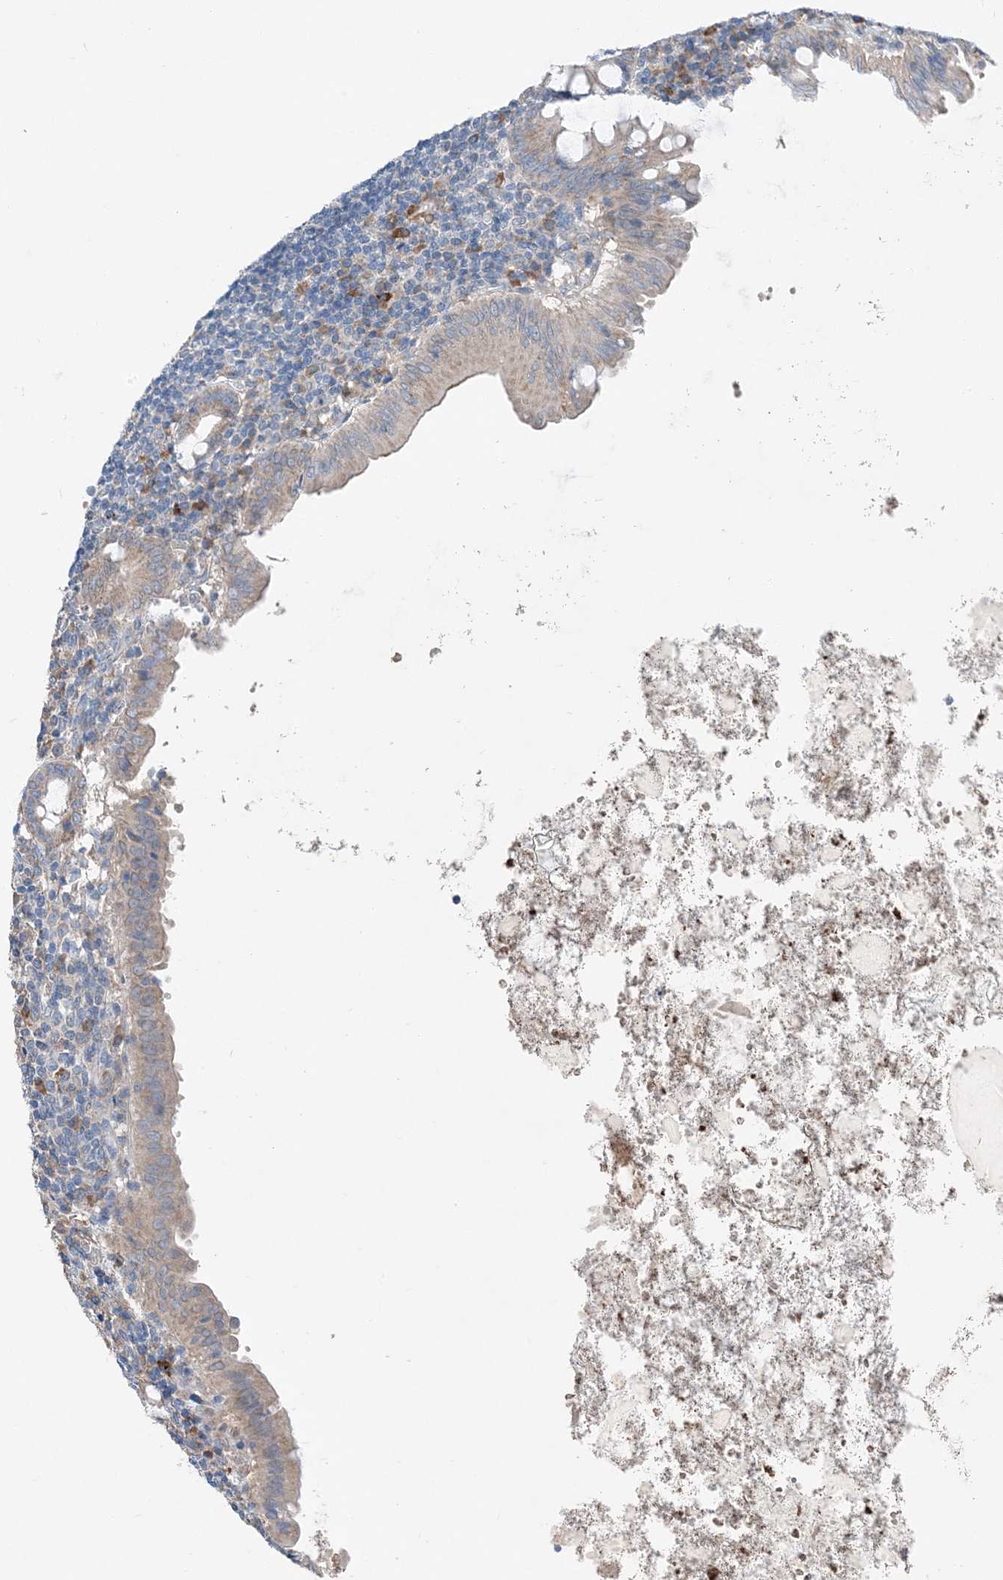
{"staining": {"intensity": "moderate", "quantity": "<25%", "location": "cytoplasmic/membranous"}, "tissue": "appendix", "cell_type": "Glandular cells", "image_type": "normal", "snomed": [{"axis": "morphology", "description": "Normal tissue, NOS"}, {"axis": "topography", "description": "Appendix"}], "caption": "Immunohistochemical staining of unremarkable appendix shows low levels of moderate cytoplasmic/membranous positivity in about <25% of glandular cells. The protein of interest is shown in brown color, while the nuclei are stained blue.", "gene": "DHX30", "patient": {"sex": "female", "age": 54}}